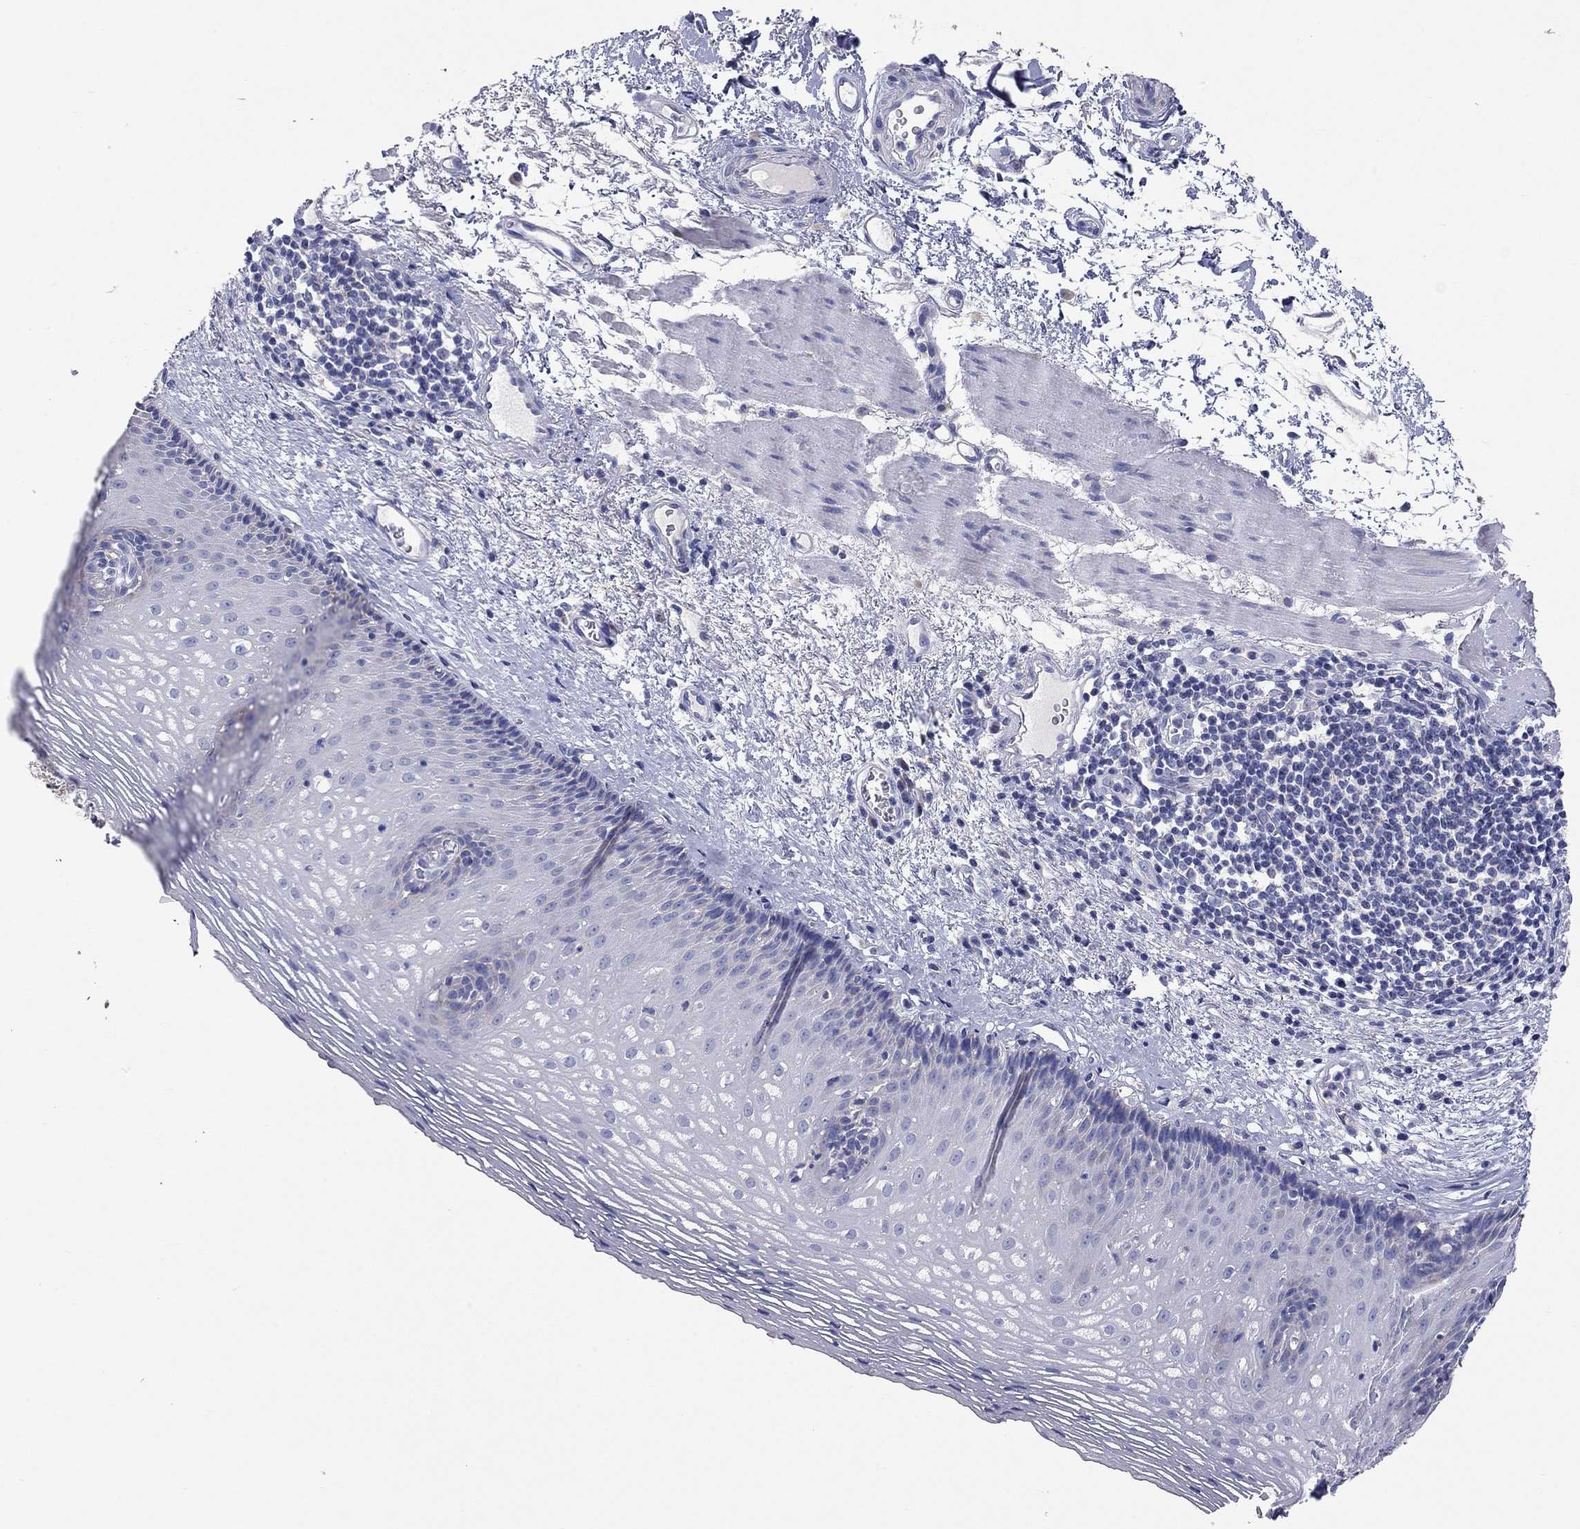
{"staining": {"intensity": "negative", "quantity": "none", "location": "none"}, "tissue": "esophagus", "cell_type": "Squamous epithelial cells", "image_type": "normal", "snomed": [{"axis": "morphology", "description": "Normal tissue, NOS"}, {"axis": "topography", "description": "Esophagus"}], "caption": "Immunohistochemistry (IHC) of normal esophagus reveals no expression in squamous epithelial cells. (DAB (3,3'-diaminobenzidine) immunohistochemistry (IHC), high magnification).", "gene": "RCAN1", "patient": {"sex": "male", "age": 76}}